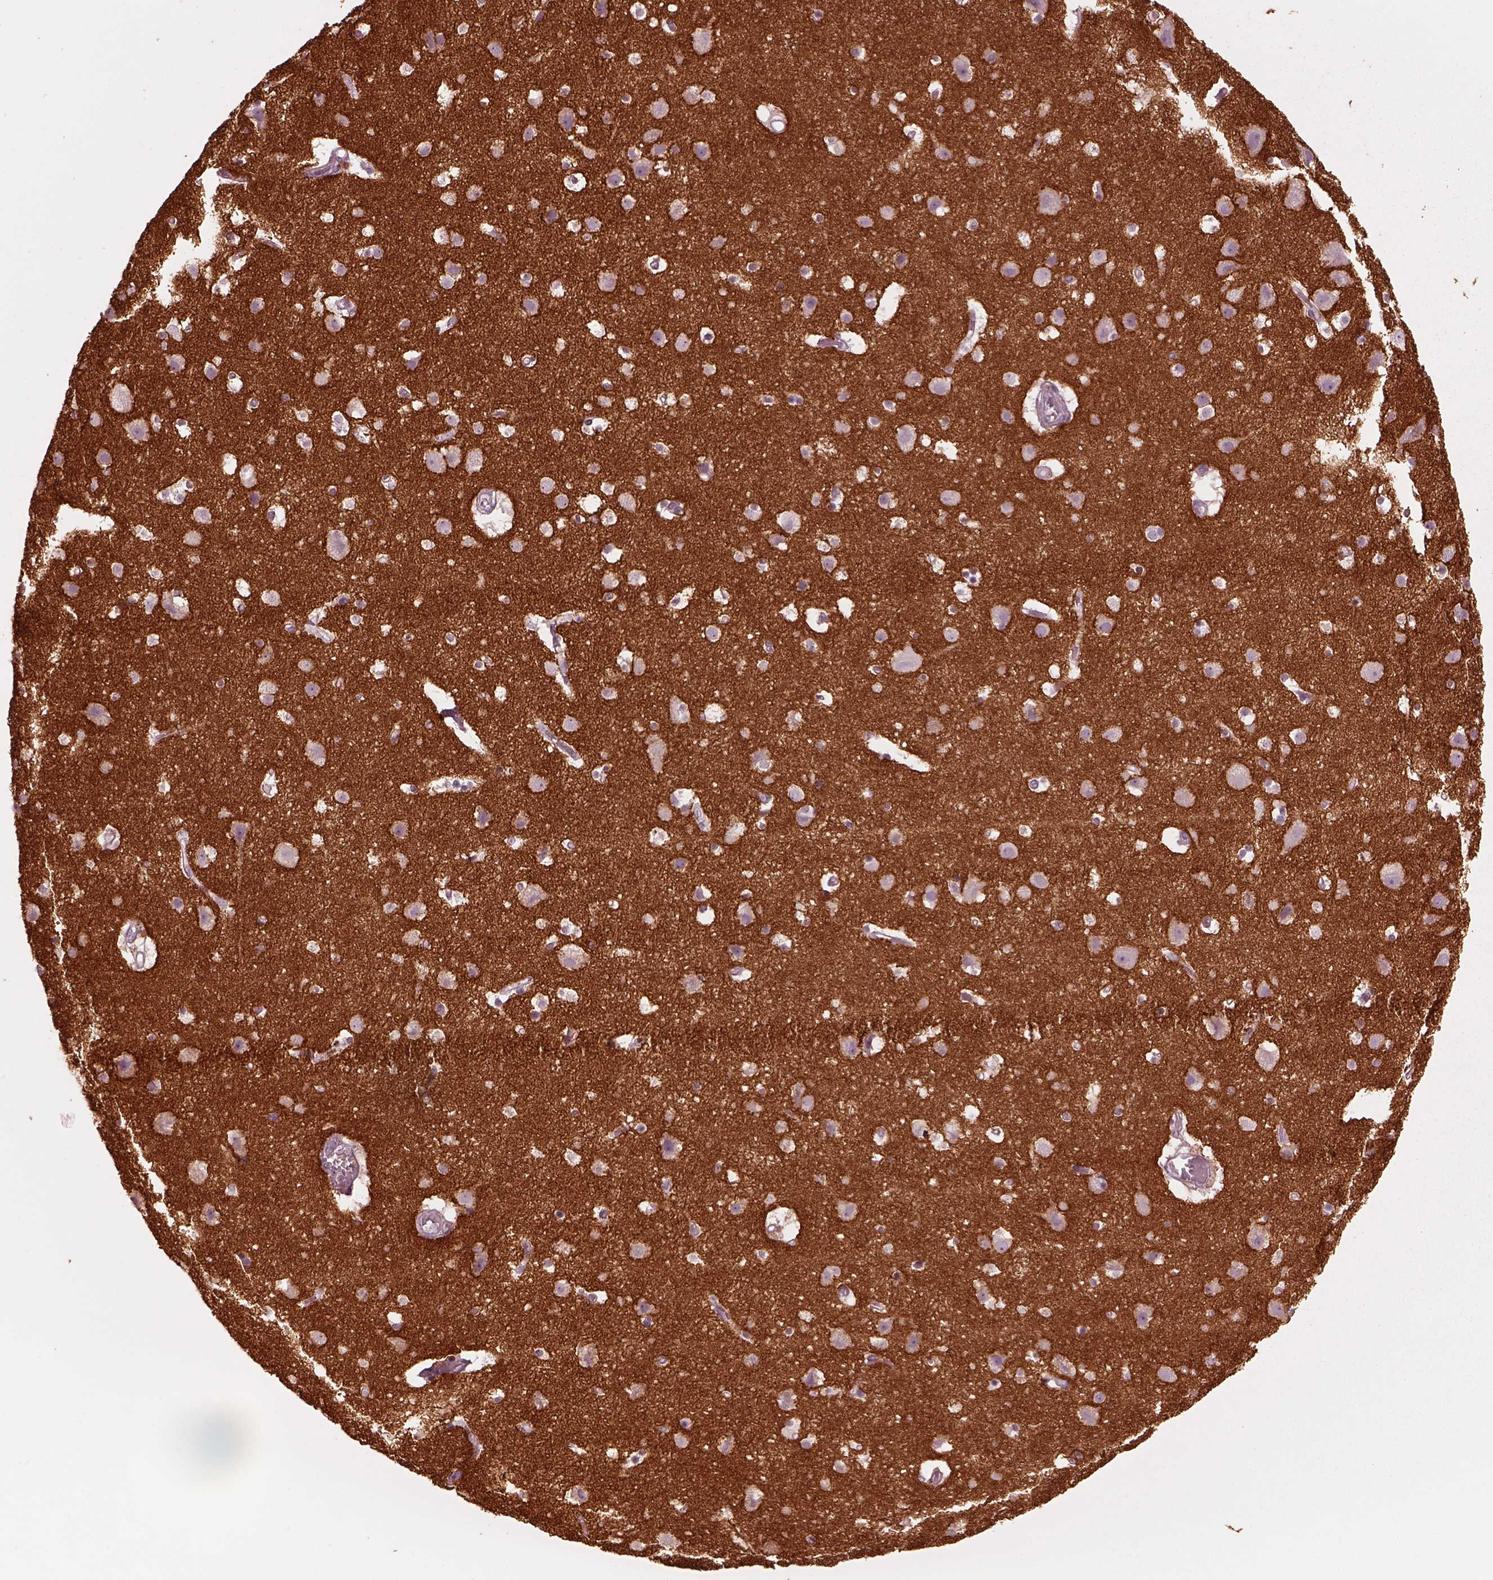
{"staining": {"intensity": "negative", "quantity": "none", "location": "none"}, "tissue": "cerebral cortex", "cell_type": "Endothelial cells", "image_type": "normal", "snomed": [{"axis": "morphology", "description": "Normal tissue, NOS"}, {"axis": "topography", "description": "Cerebral cortex"}], "caption": "Cerebral cortex stained for a protein using immunohistochemistry (IHC) reveals no expression endothelial cells.", "gene": "CADM2", "patient": {"sex": "female", "age": 52}}